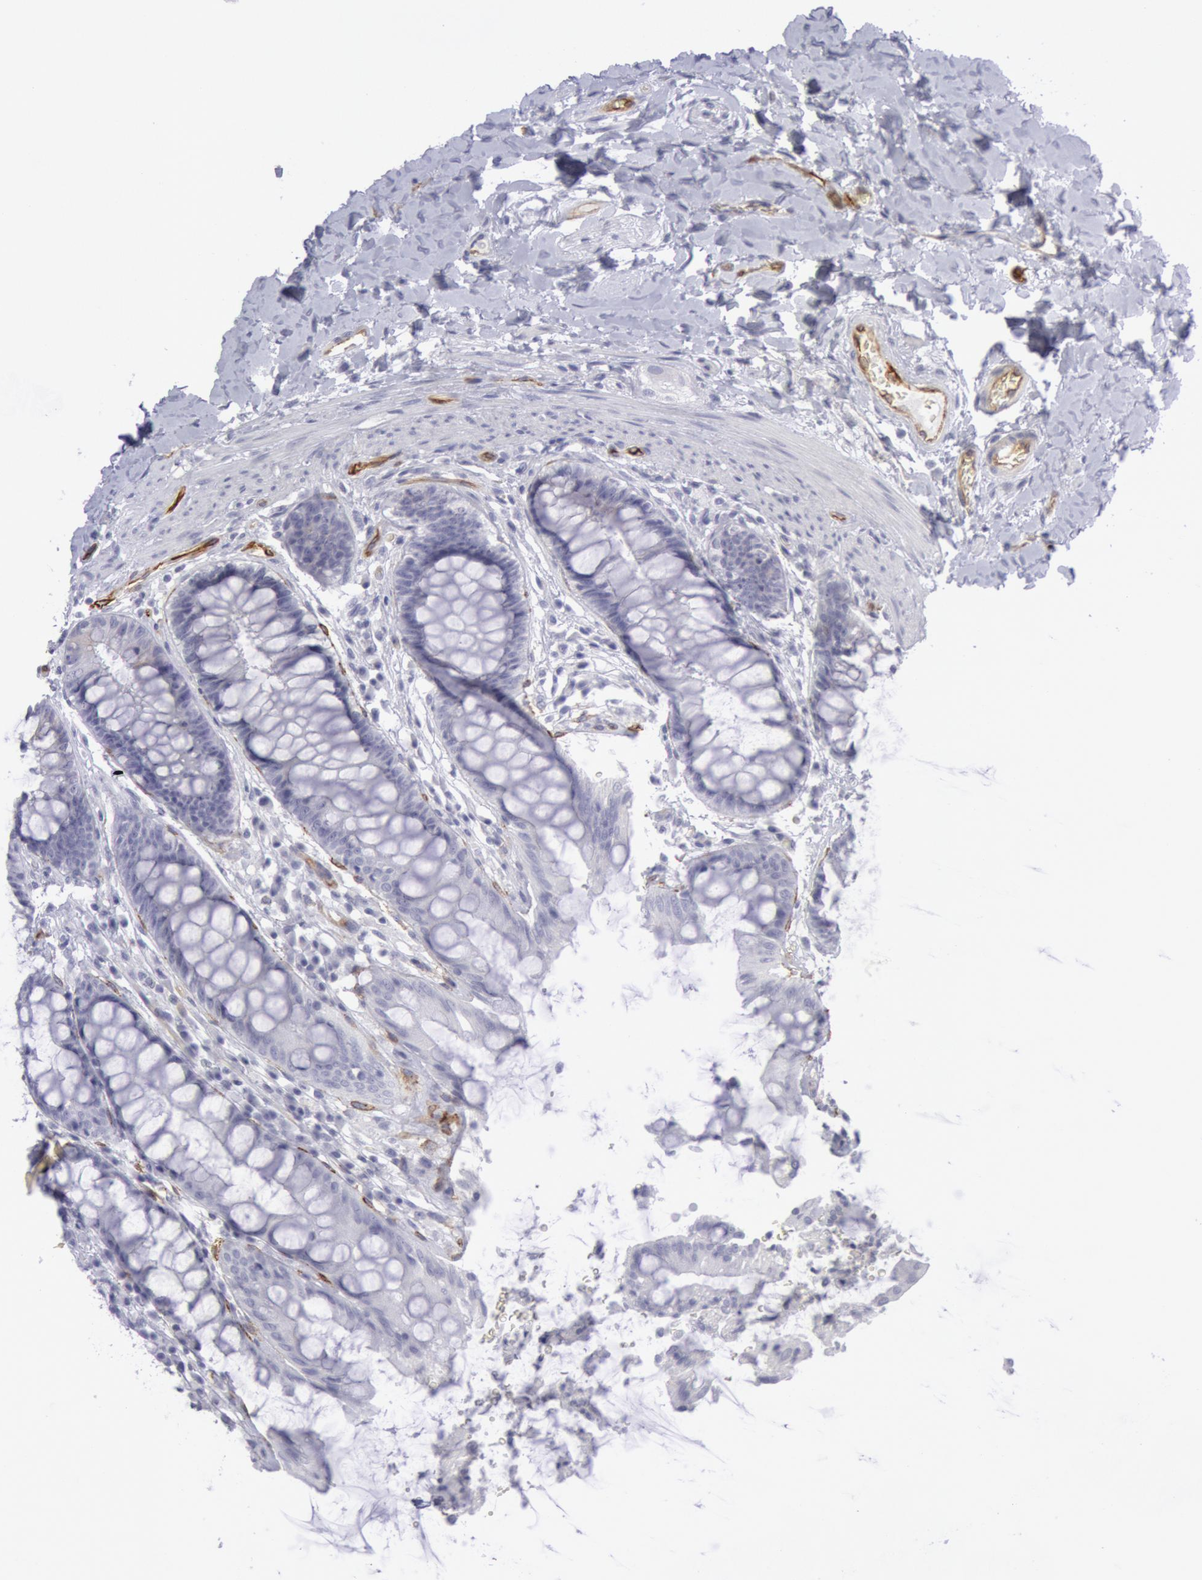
{"staining": {"intensity": "negative", "quantity": "none", "location": "none"}, "tissue": "rectum", "cell_type": "Glandular cells", "image_type": "normal", "snomed": [{"axis": "morphology", "description": "Normal tissue, NOS"}, {"axis": "topography", "description": "Rectum"}], "caption": "Immunohistochemical staining of normal human rectum demonstrates no significant positivity in glandular cells. (DAB (3,3'-diaminobenzidine) IHC visualized using brightfield microscopy, high magnification).", "gene": "CDH13", "patient": {"sex": "female", "age": 46}}